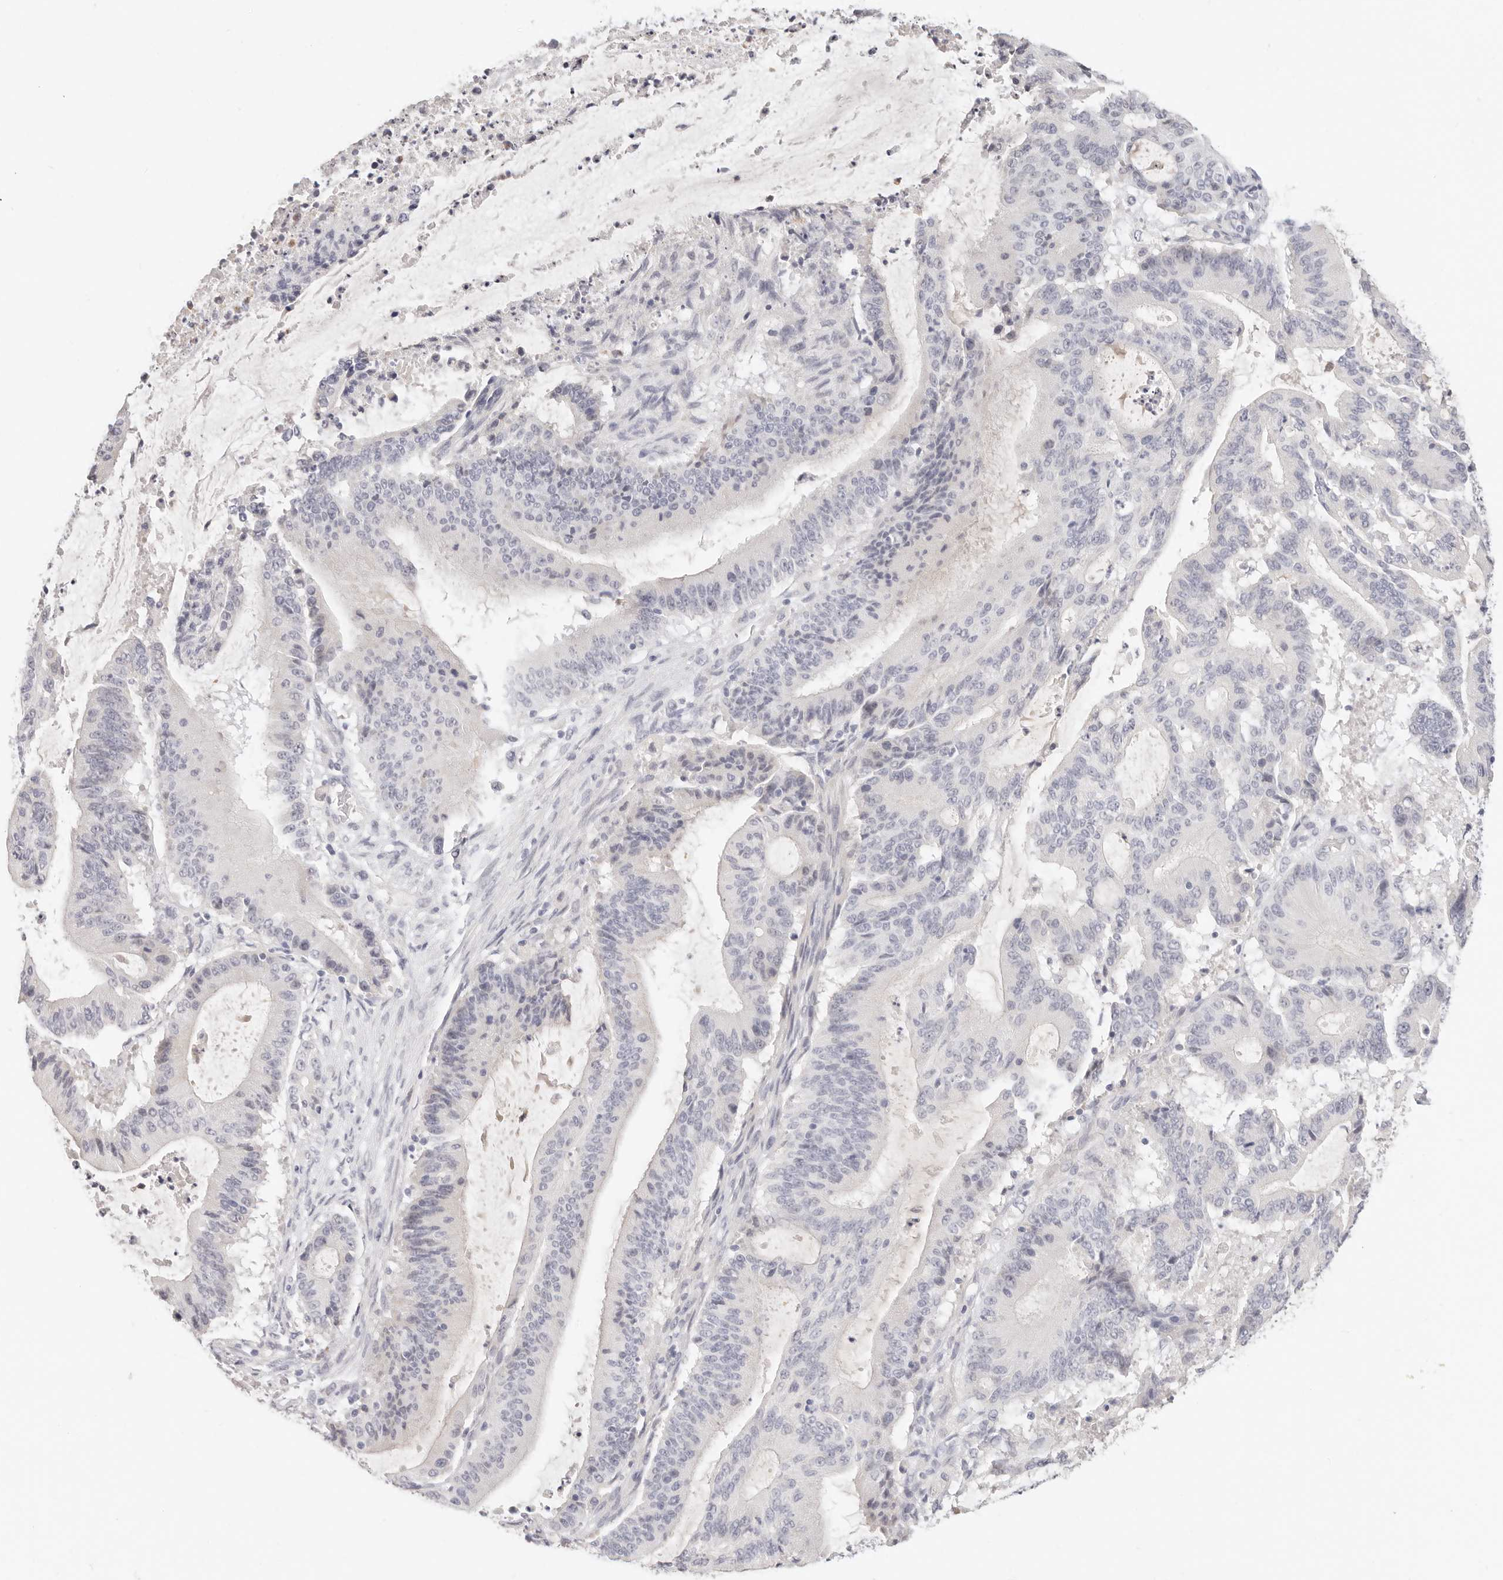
{"staining": {"intensity": "negative", "quantity": "none", "location": "none"}, "tissue": "liver cancer", "cell_type": "Tumor cells", "image_type": "cancer", "snomed": [{"axis": "morphology", "description": "Normal tissue, NOS"}, {"axis": "morphology", "description": "Cholangiocarcinoma"}, {"axis": "topography", "description": "Liver"}, {"axis": "topography", "description": "Peripheral nerve tissue"}], "caption": "IHC photomicrograph of neoplastic tissue: human liver cancer stained with DAB (3,3'-diaminobenzidine) displays no significant protein staining in tumor cells.", "gene": "ASCL1", "patient": {"sex": "female", "age": 73}}